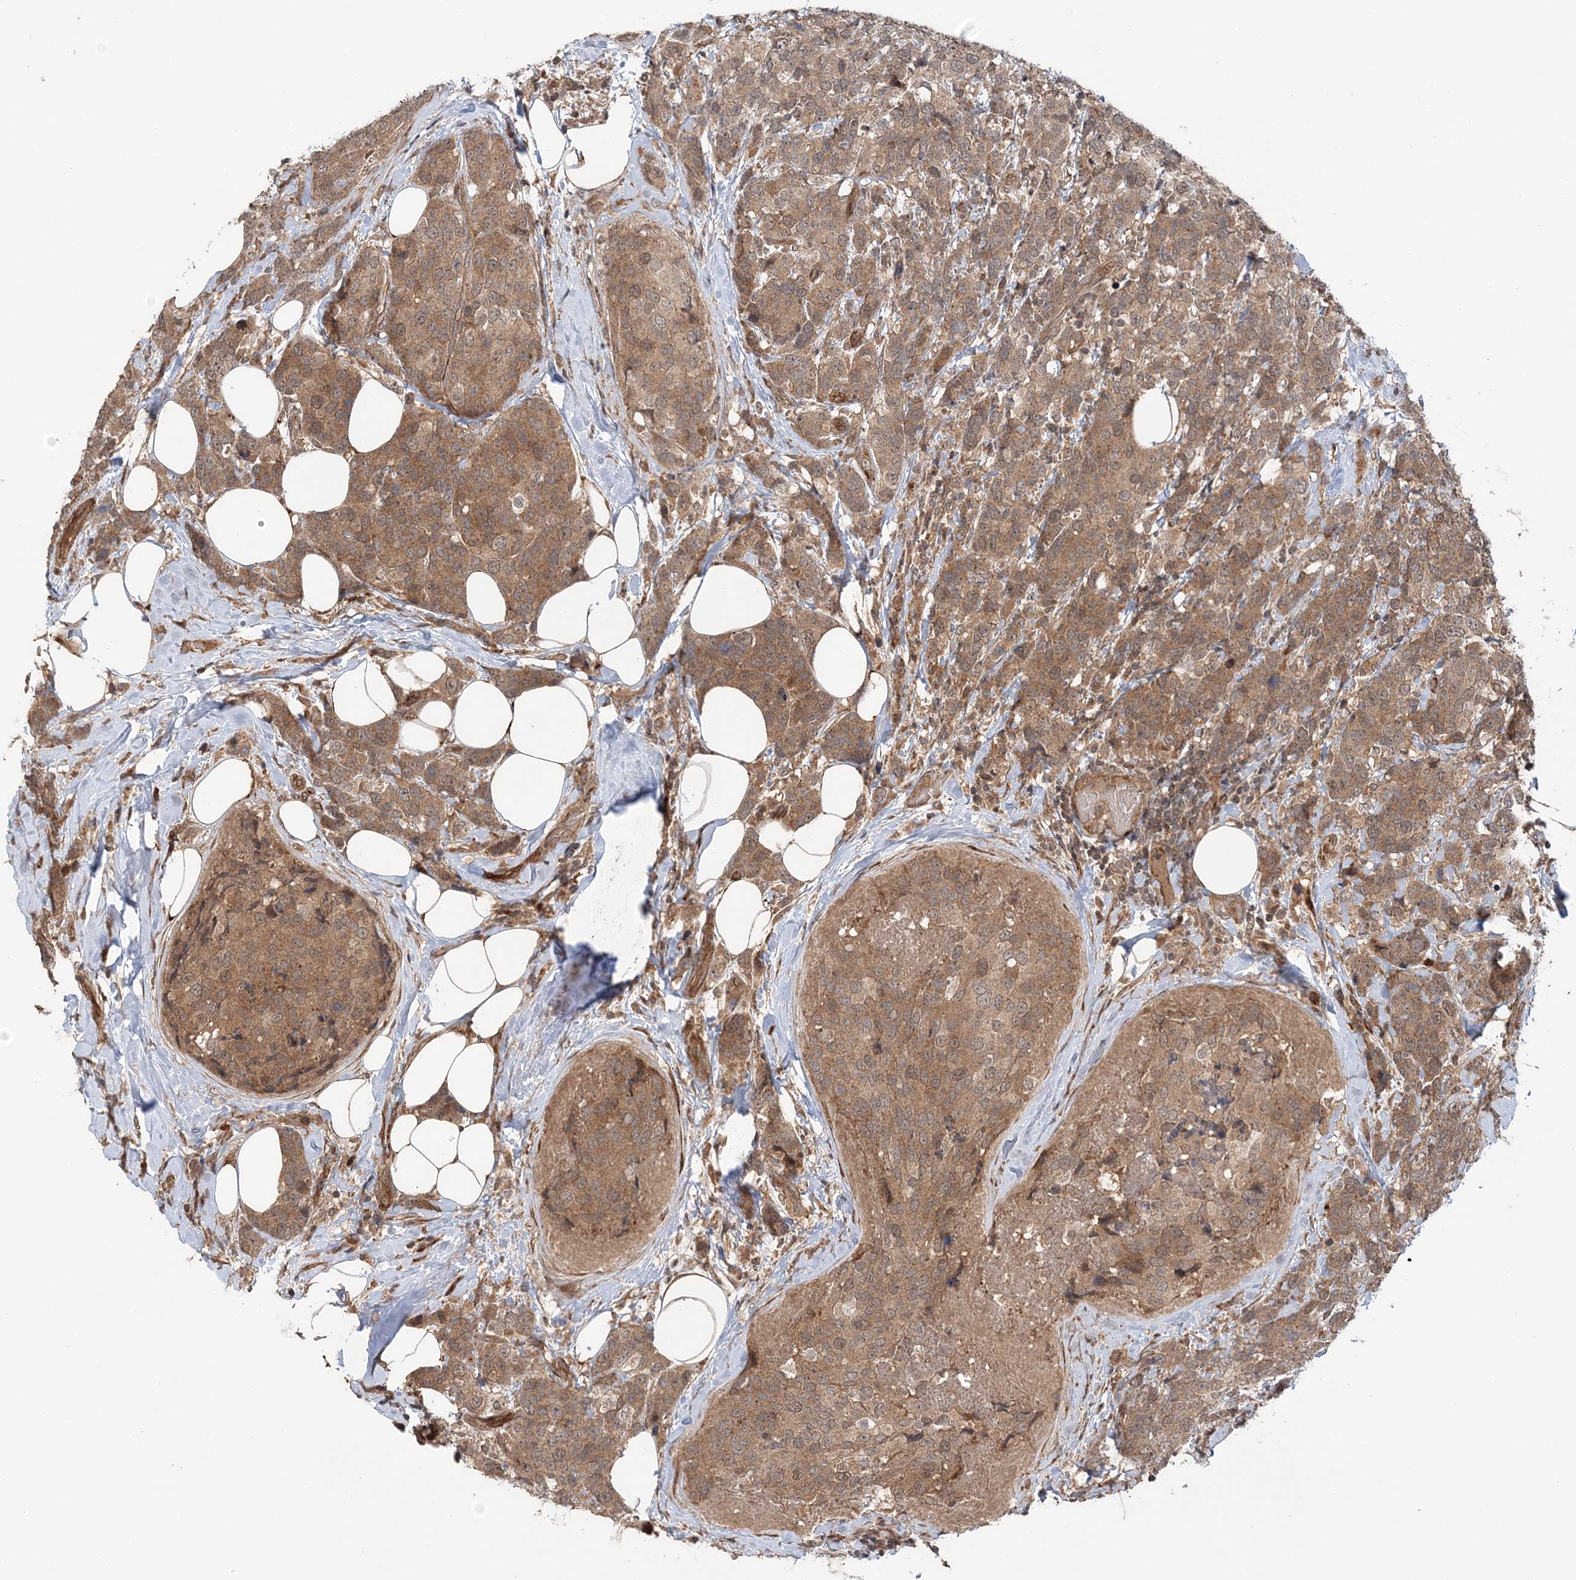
{"staining": {"intensity": "moderate", "quantity": ">75%", "location": "cytoplasmic/membranous,nuclear"}, "tissue": "breast cancer", "cell_type": "Tumor cells", "image_type": "cancer", "snomed": [{"axis": "morphology", "description": "Lobular carcinoma"}, {"axis": "topography", "description": "Breast"}], "caption": "This histopathology image shows immunohistochemistry staining of human breast cancer, with medium moderate cytoplasmic/membranous and nuclear expression in approximately >75% of tumor cells.", "gene": "UBTD2", "patient": {"sex": "female", "age": 59}}